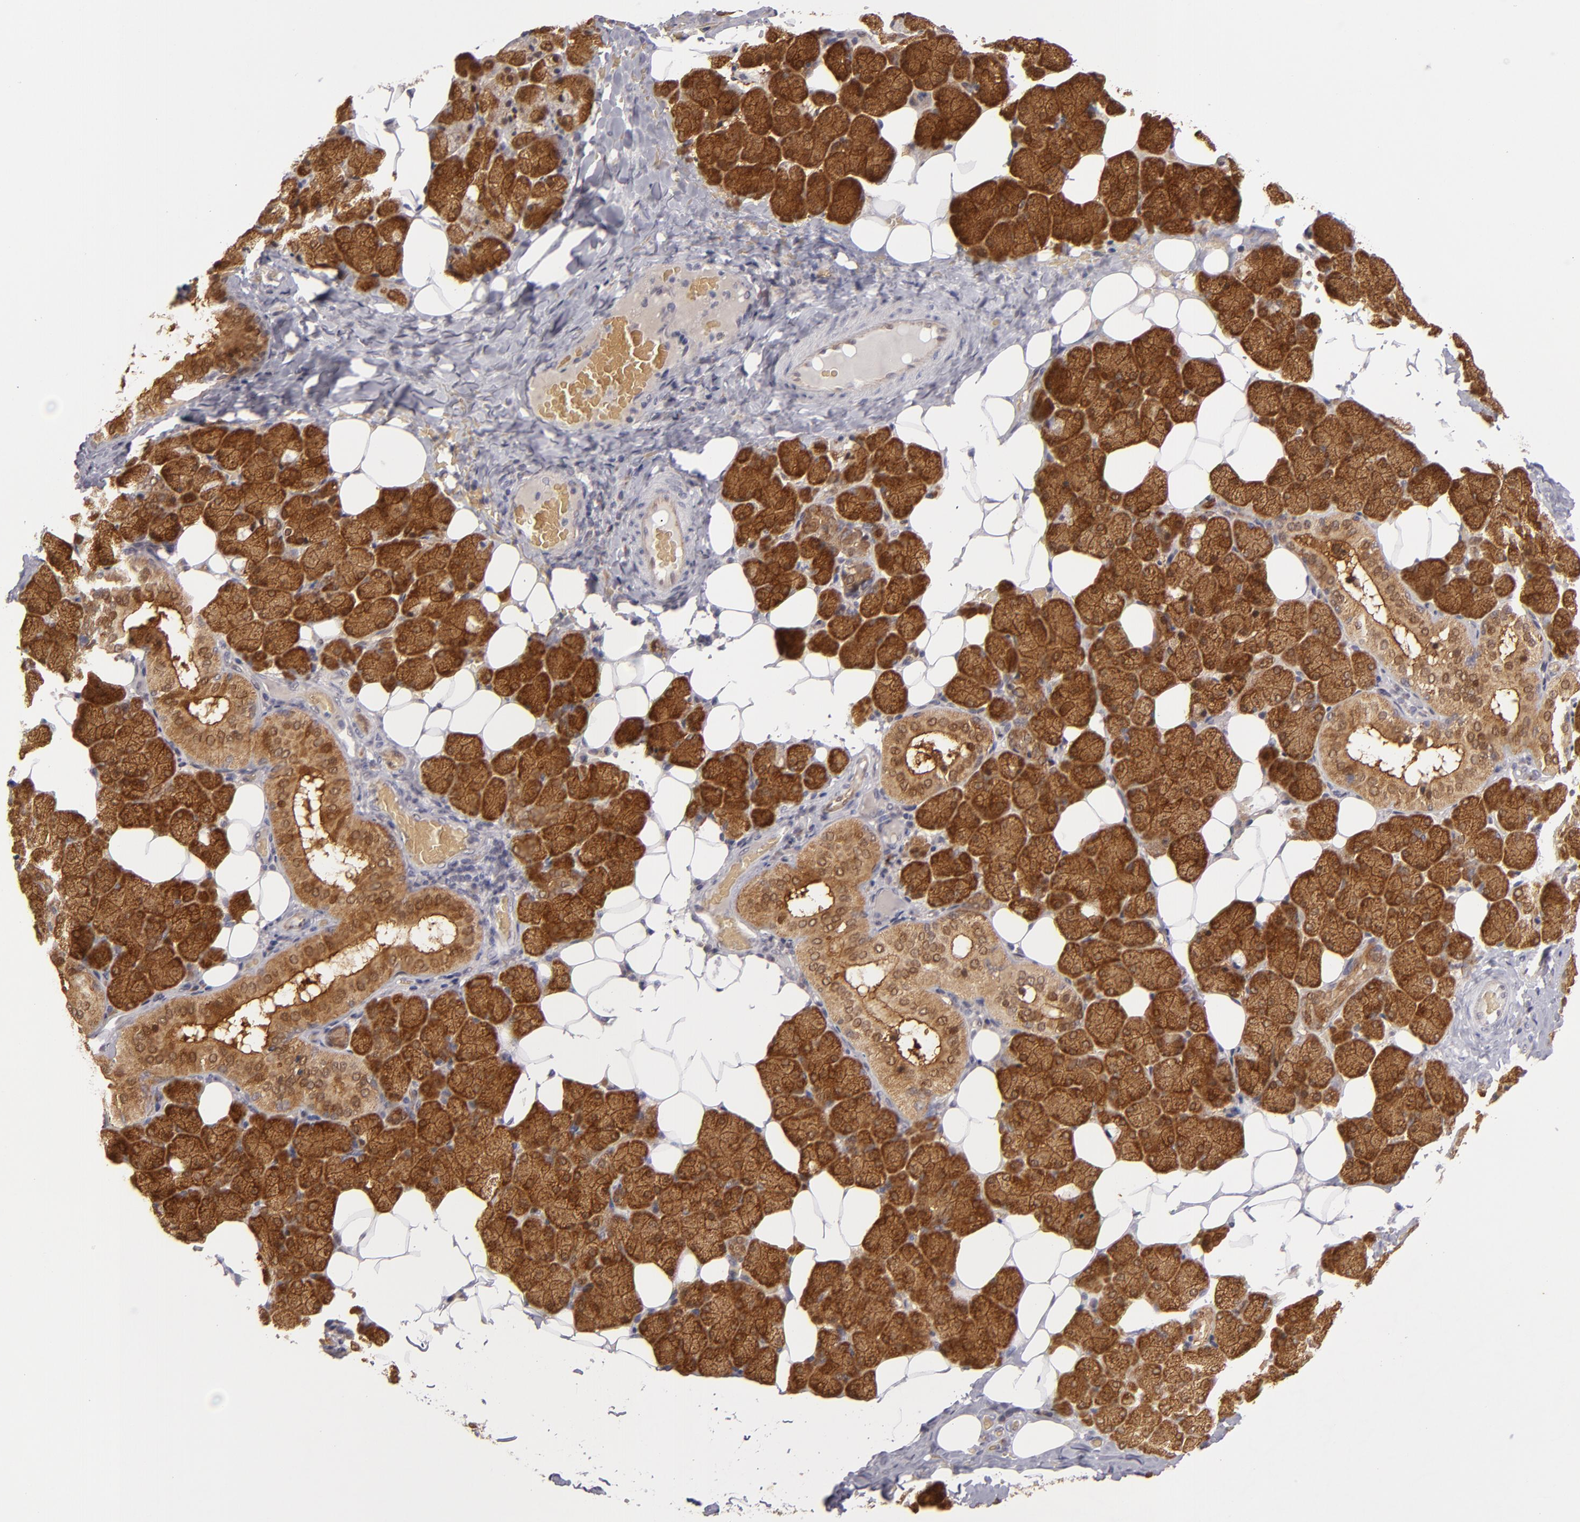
{"staining": {"intensity": "strong", "quantity": ">75%", "location": "cytoplasmic/membranous"}, "tissue": "salivary gland", "cell_type": "Glandular cells", "image_type": "normal", "snomed": [{"axis": "morphology", "description": "Normal tissue, NOS"}, {"axis": "topography", "description": "Lymph node"}, {"axis": "topography", "description": "Salivary gland"}], "caption": "Benign salivary gland was stained to show a protein in brown. There is high levels of strong cytoplasmic/membranous positivity in about >75% of glandular cells. The staining is performed using DAB (3,3'-diaminobenzidine) brown chromogen to label protein expression. The nuclei are counter-stained blue using hematoxylin.", "gene": "SH2D4A", "patient": {"sex": "male", "age": 8}}